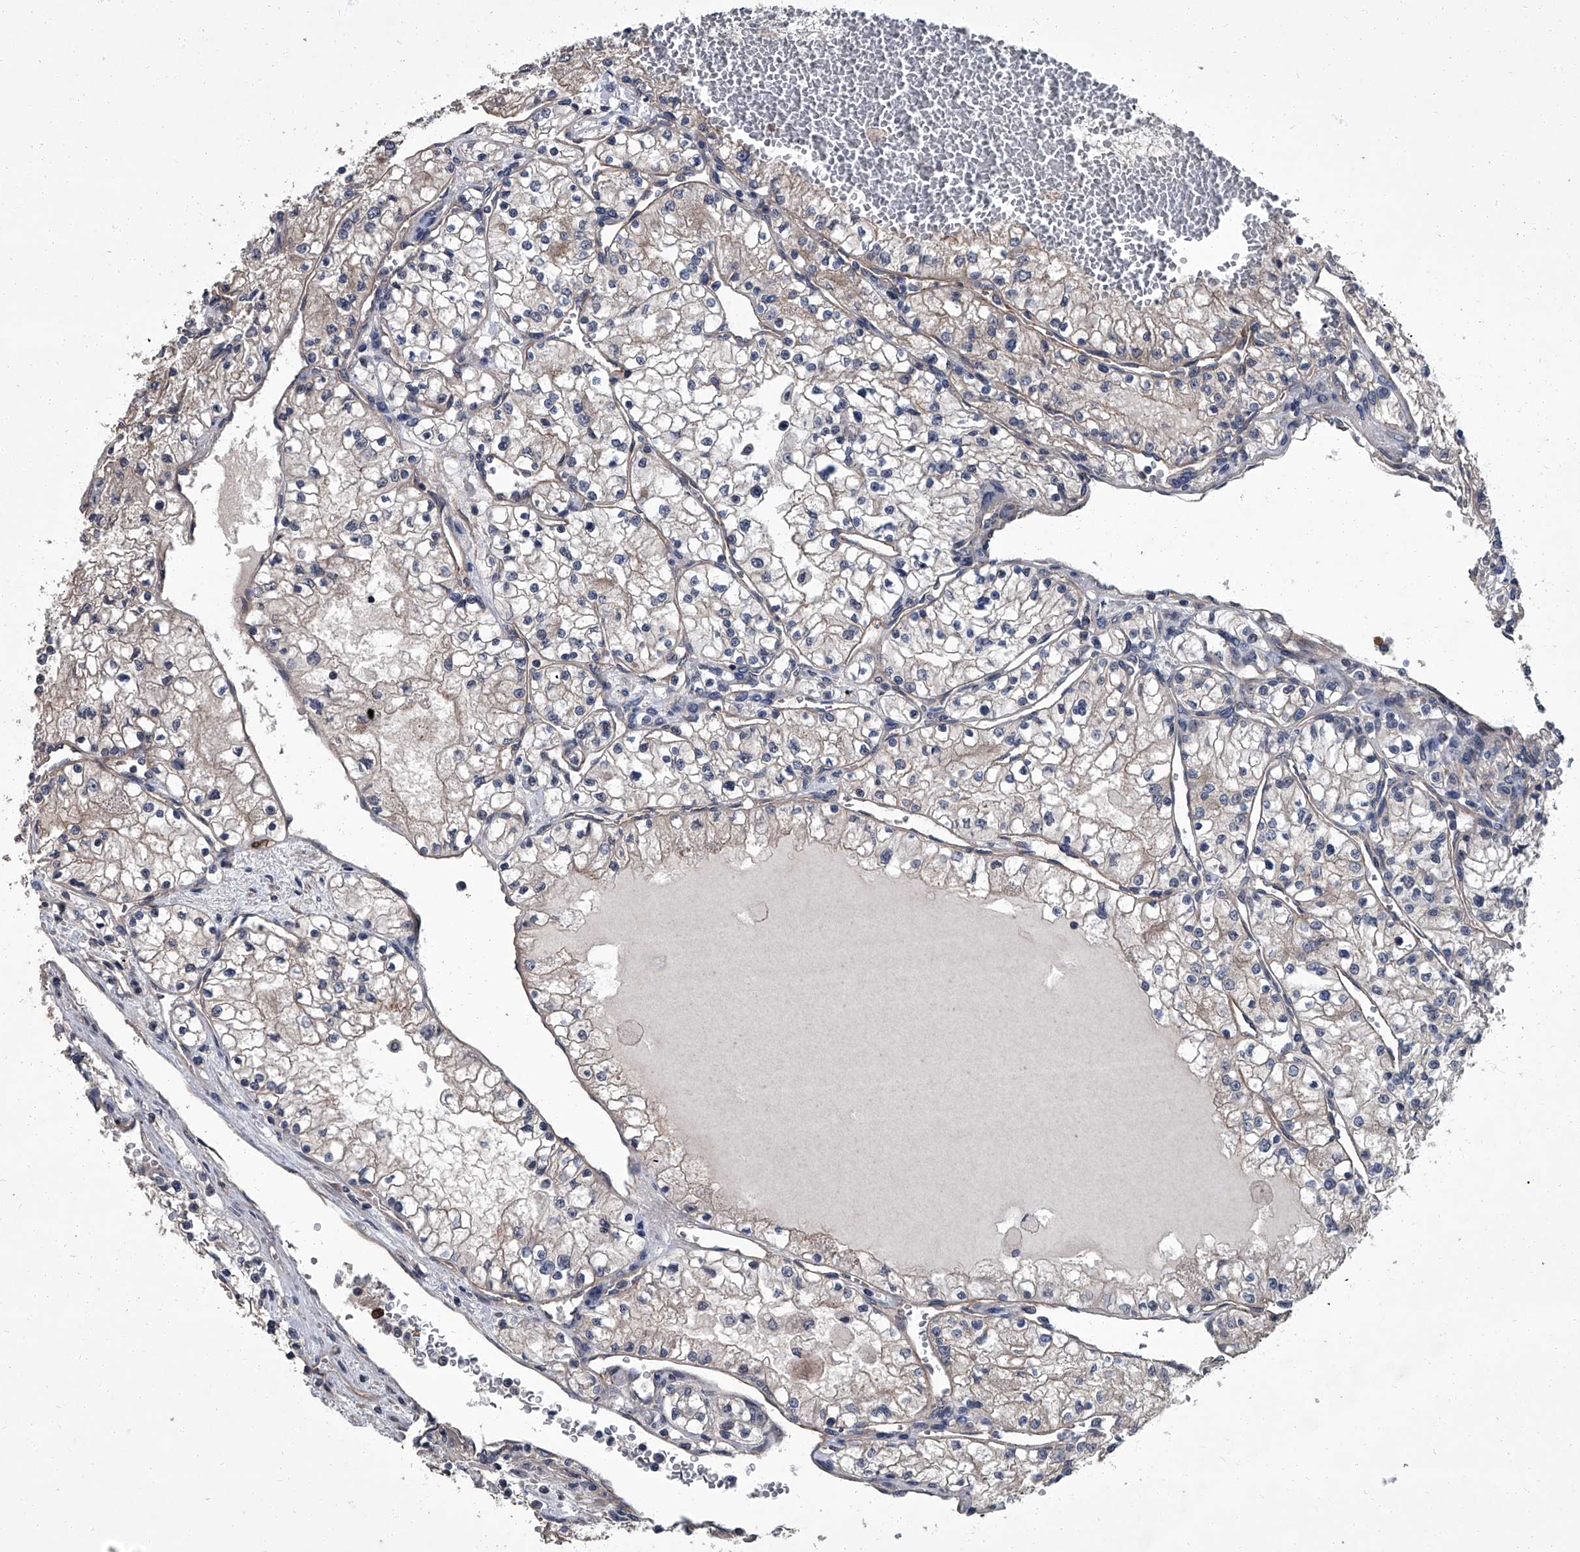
{"staining": {"intensity": "weak", "quantity": "<25%", "location": "cytoplasmic/membranous"}, "tissue": "renal cancer", "cell_type": "Tumor cells", "image_type": "cancer", "snomed": [{"axis": "morphology", "description": "Normal tissue, NOS"}, {"axis": "morphology", "description": "Adenocarcinoma, NOS"}, {"axis": "topography", "description": "Kidney"}], "caption": "IHC micrograph of renal cancer stained for a protein (brown), which demonstrates no expression in tumor cells. The staining was performed using DAB to visualize the protein expression in brown, while the nuclei were stained in blue with hematoxylin (Magnification: 20x).", "gene": "SIRT4", "patient": {"sex": "male", "age": 68}}